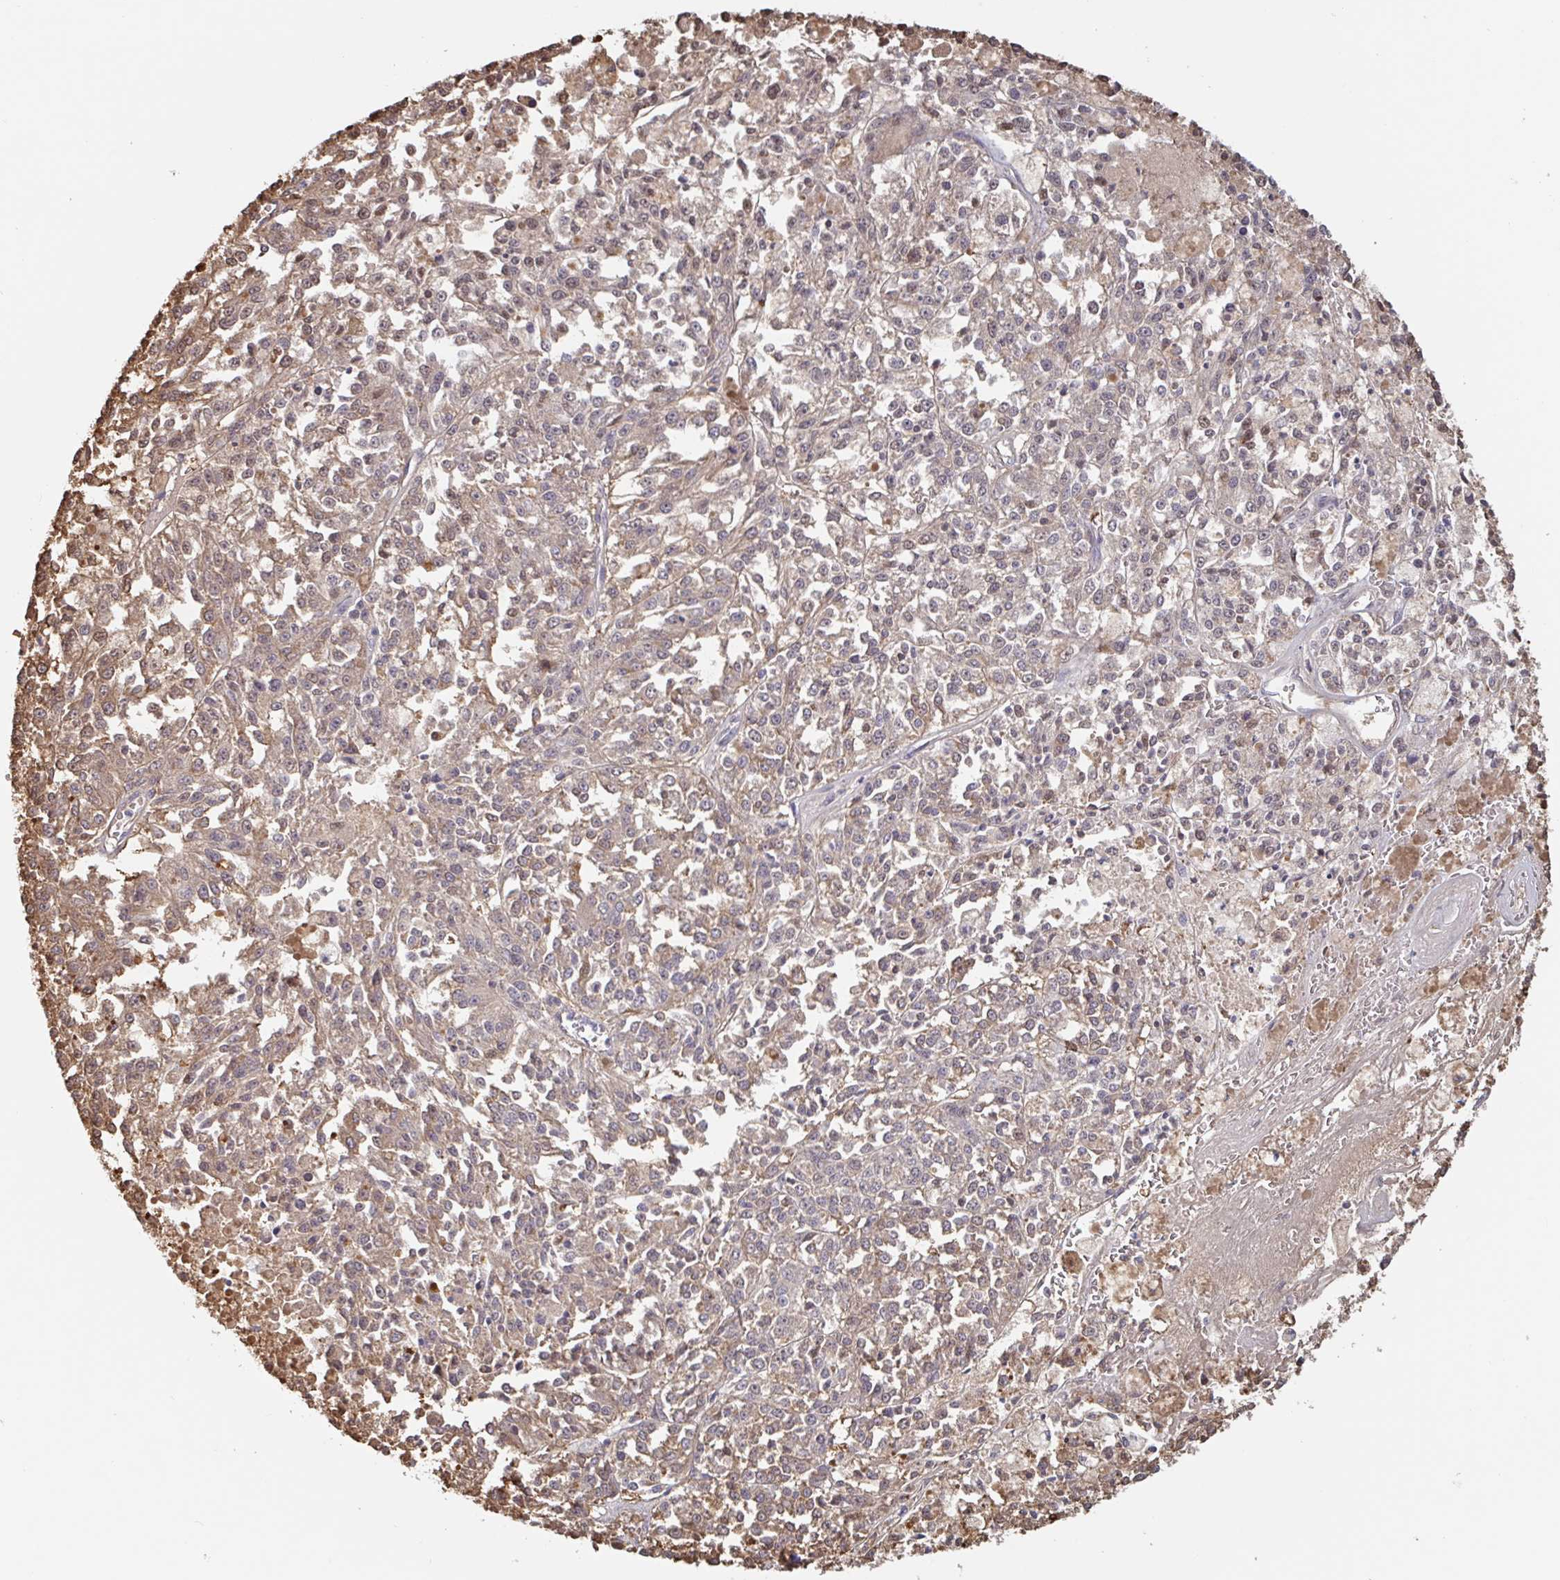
{"staining": {"intensity": "weak", "quantity": ">75%", "location": "cytoplasmic/membranous,nuclear"}, "tissue": "melanoma", "cell_type": "Tumor cells", "image_type": "cancer", "snomed": [{"axis": "morphology", "description": "Malignant melanoma, NOS"}, {"axis": "topography", "description": "Skin"}], "caption": "Immunohistochemistry (DAB (3,3'-diaminobenzidine)) staining of human malignant melanoma displays weak cytoplasmic/membranous and nuclear protein positivity in approximately >75% of tumor cells.", "gene": "OTOP2", "patient": {"sex": "female", "age": 64}}